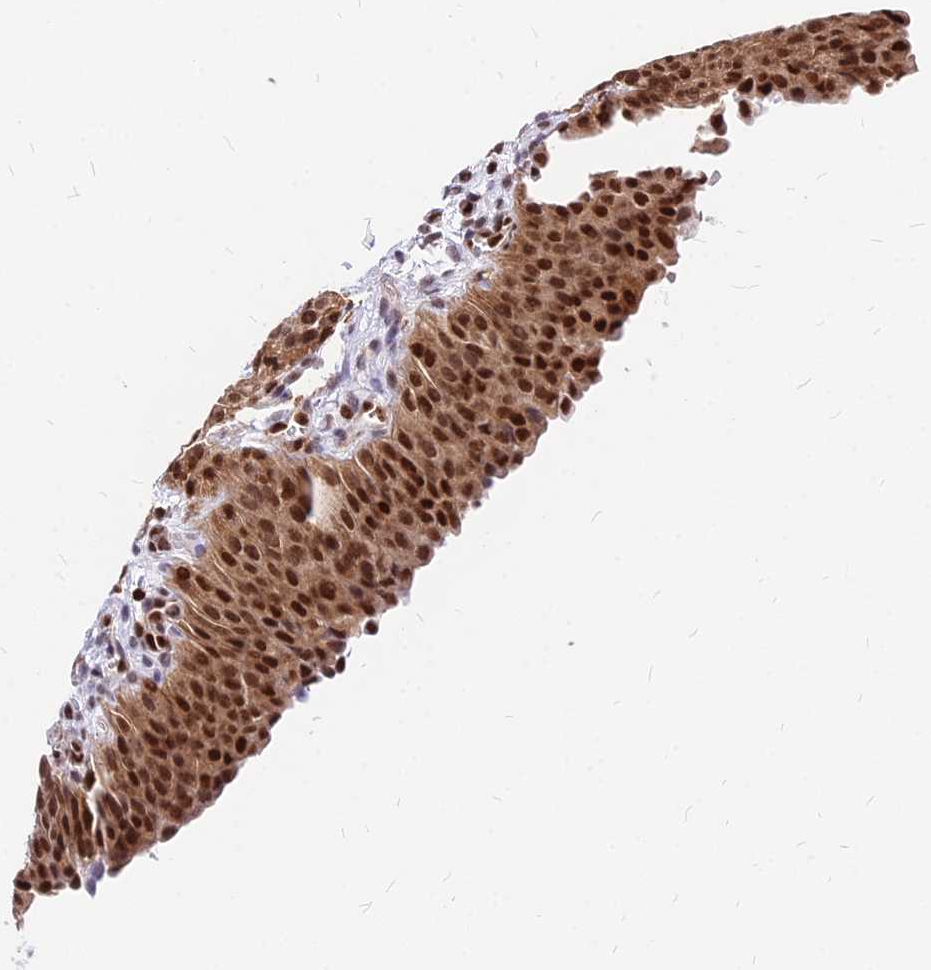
{"staining": {"intensity": "strong", "quantity": ">75%", "location": "nuclear"}, "tissue": "urinary bladder", "cell_type": "Urothelial cells", "image_type": "normal", "snomed": [{"axis": "morphology", "description": "Normal tissue, NOS"}, {"axis": "morphology", "description": "Dysplasia, NOS"}, {"axis": "topography", "description": "Urinary bladder"}], "caption": "Unremarkable urinary bladder was stained to show a protein in brown. There is high levels of strong nuclear expression in approximately >75% of urothelial cells. (DAB (3,3'-diaminobenzidine) = brown stain, brightfield microscopy at high magnification).", "gene": "PAXX", "patient": {"sex": "male", "age": 35}}